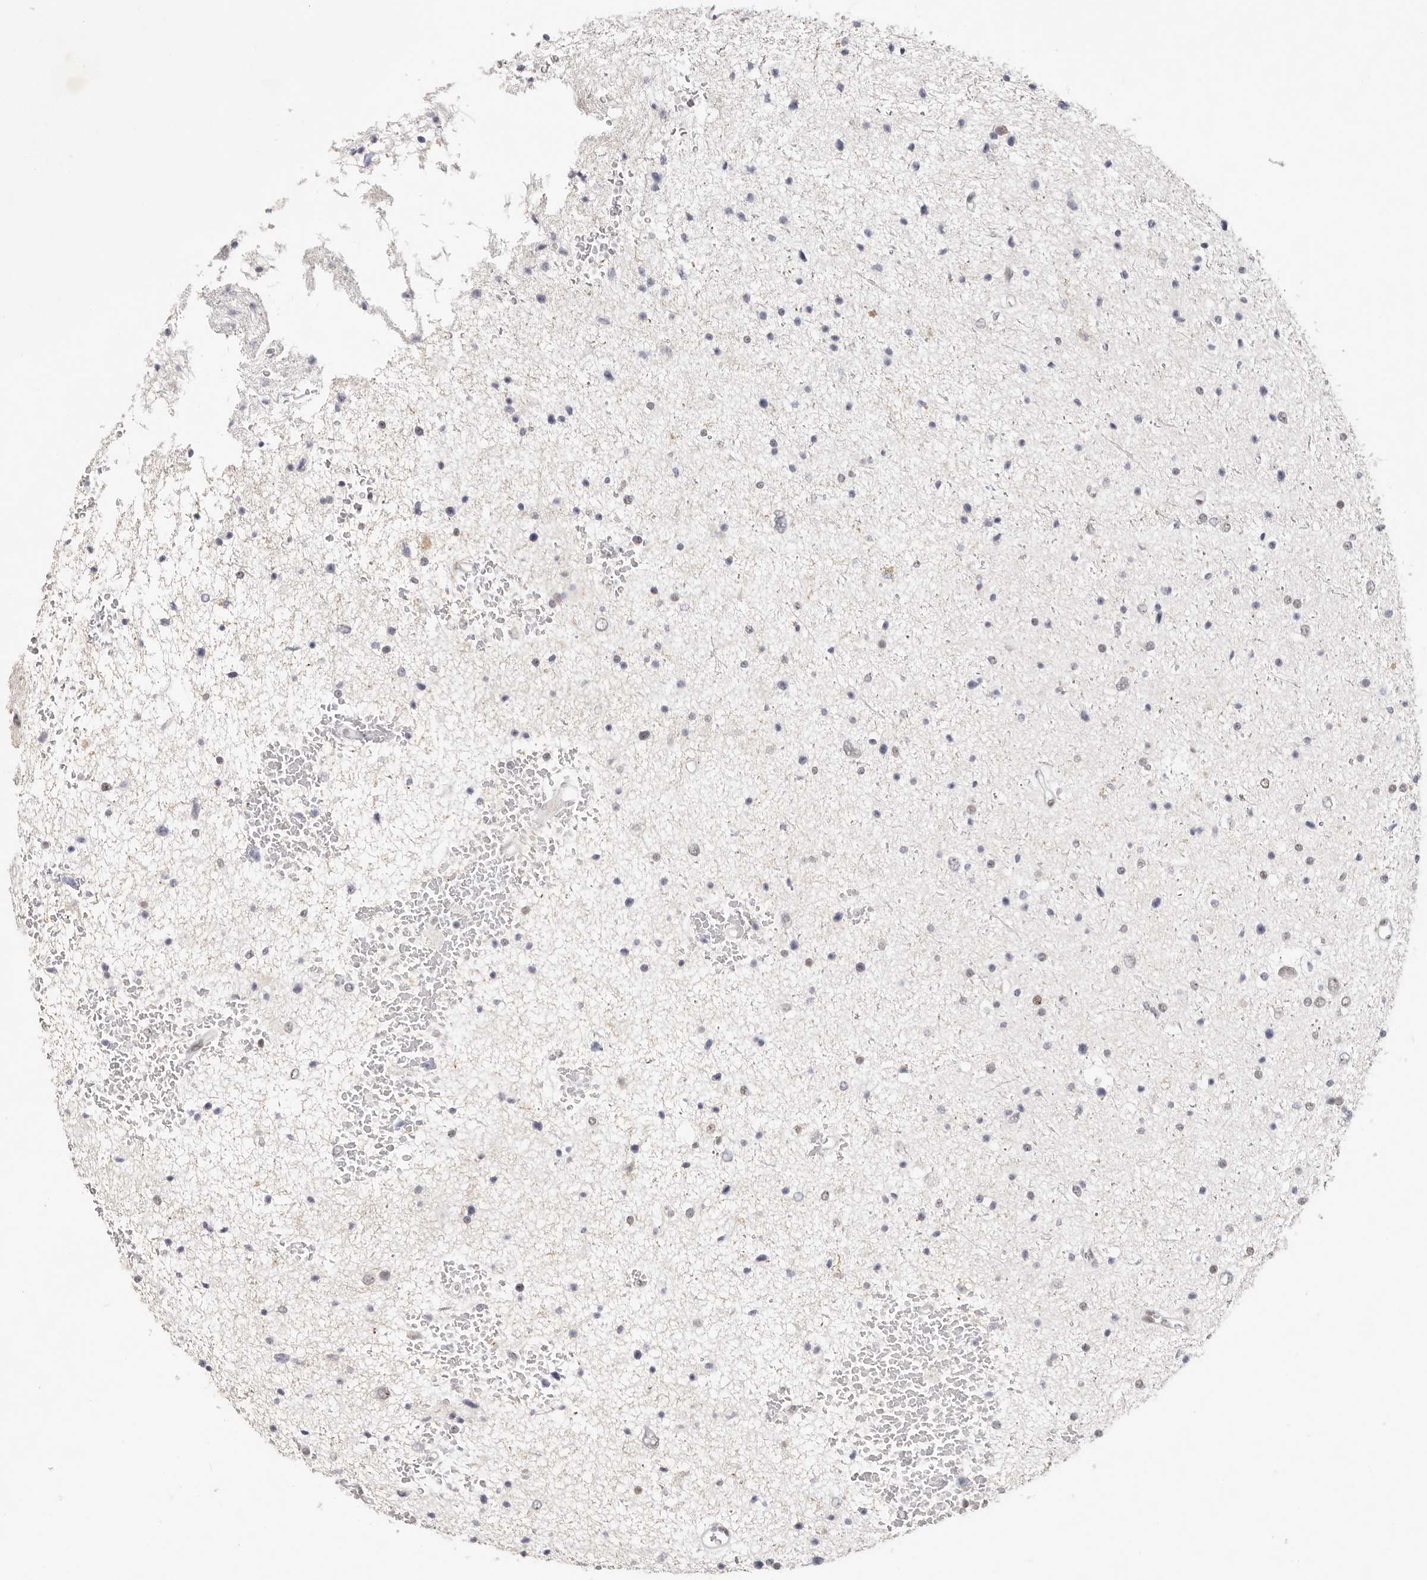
{"staining": {"intensity": "moderate", "quantity": "25%-75%", "location": "nuclear"}, "tissue": "glioma", "cell_type": "Tumor cells", "image_type": "cancer", "snomed": [{"axis": "morphology", "description": "Glioma, malignant, Low grade"}, {"axis": "topography", "description": "Cerebral cortex"}], "caption": "This is a histology image of immunohistochemistry (IHC) staining of malignant low-grade glioma, which shows moderate expression in the nuclear of tumor cells.", "gene": "LARP7", "patient": {"sex": "female", "age": 39}}